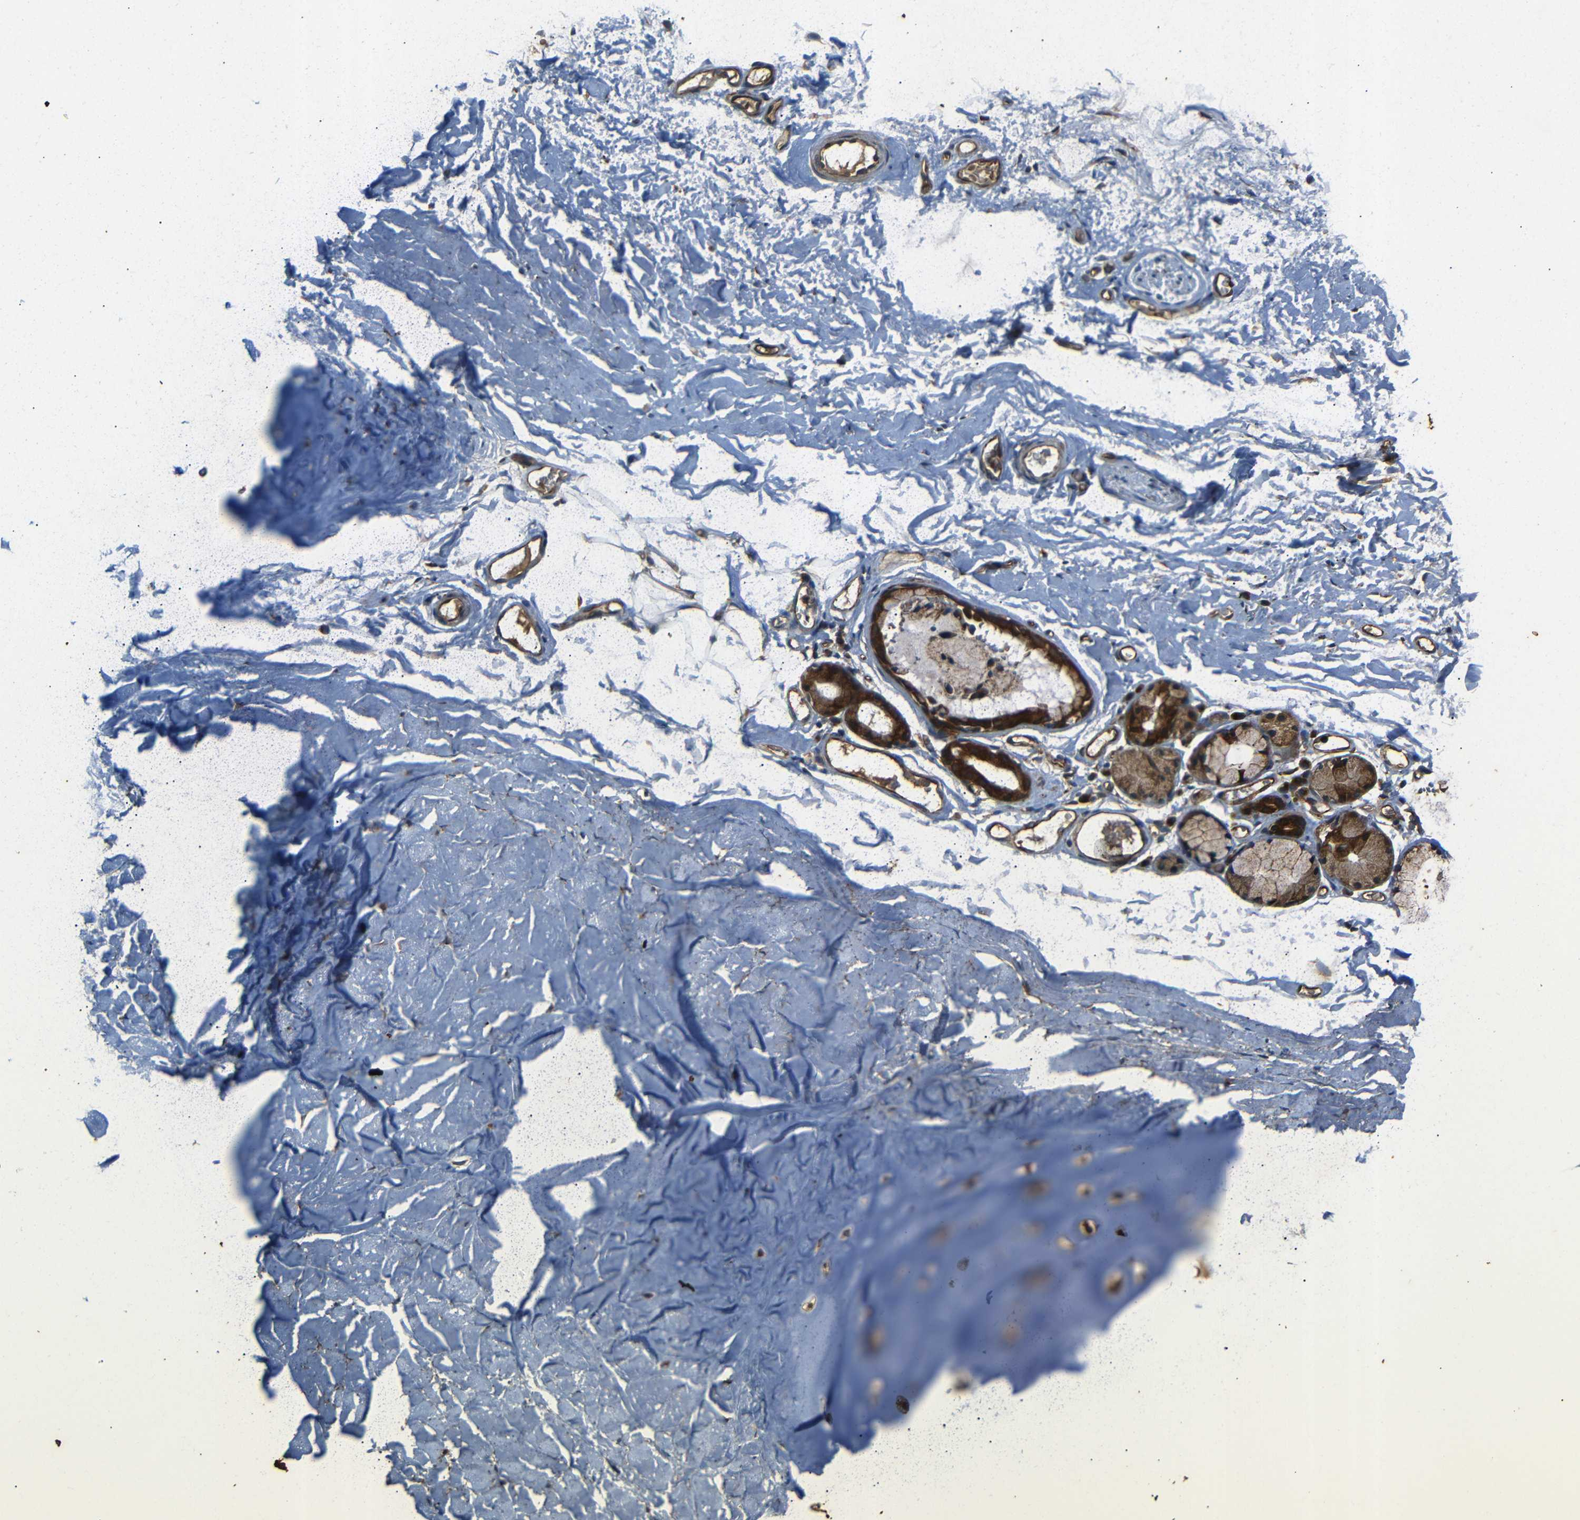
{"staining": {"intensity": "weak", "quantity": "25%-75%", "location": "cytoplasmic/membranous"}, "tissue": "adipose tissue", "cell_type": "Adipocytes", "image_type": "normal", "snomed": [{"axis": "morphology", "description": "Normal tissue, NOS"}, {"axis": "topography", "description": "Bronchus"}], "caption": "Brown immunohistochemical staining in normal adipose tissue displays weak cytoplasmic/membranous positivity in approximately 25%-75% of adipocytes. Using DAB (brown) and hematoxylin (blue) stains, captured at high magnification using brightfield microscopy.", "gene": "TRPC1", "patient": {"sex": "female", "age": 73}}